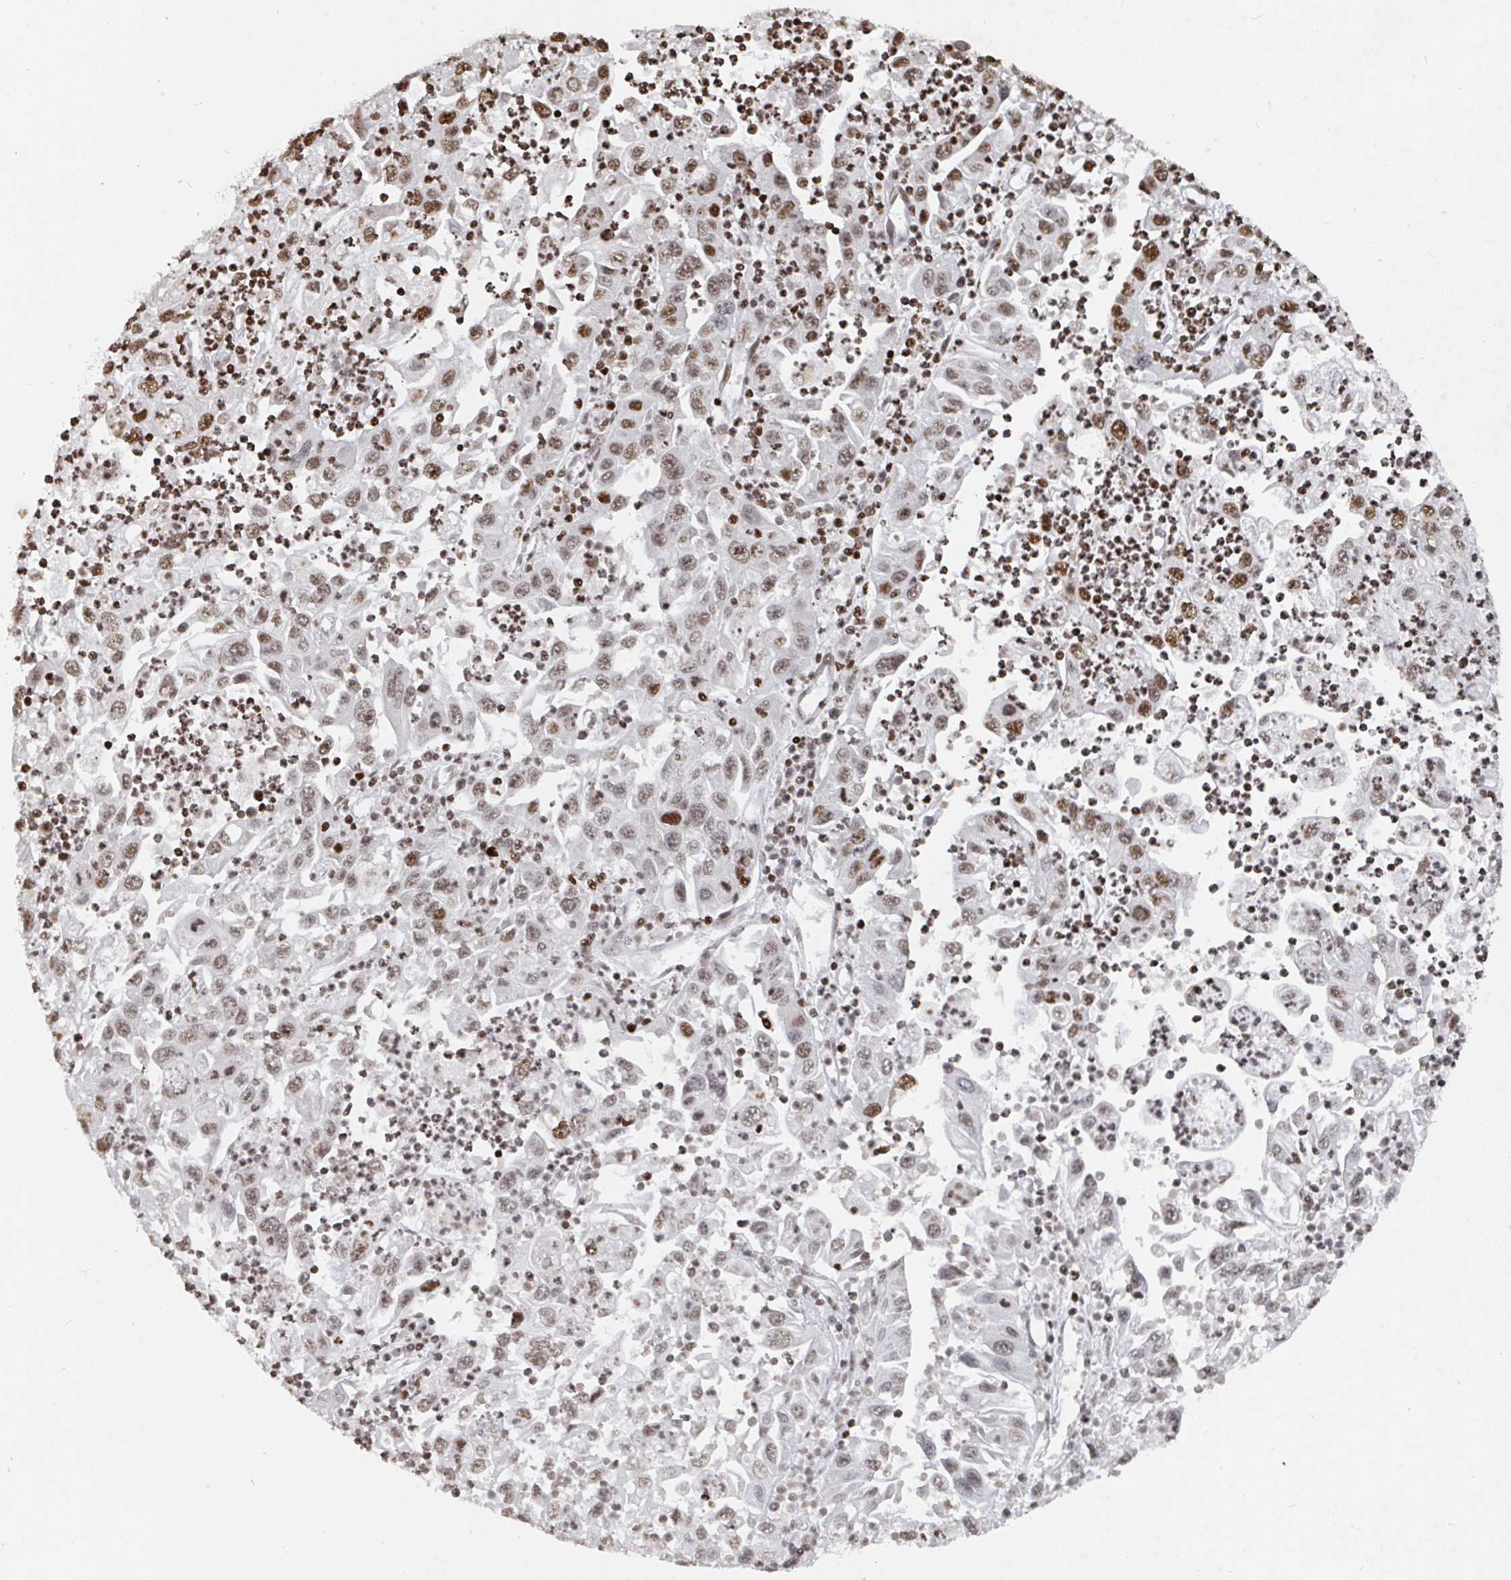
{"staining": {"intensity": "moderate", "quantity": ">75%", "location": "nuclear"}, "tissue": "endometrial cancer", "cell_type": "Tumor cells", "image_type": "cancer", "snomed": [{"axis": "morphology", "description": "Adenocarcinoma, NOS"}, {"axis": "topography", "description": "Uterus"}], "caption": "Tumor cells reveal moderate nuclear positivity in approximately >75% of cells in adenocarcinoma (endometrial). (Brightfield microscopy of DAB IHC at high magnification).", "gene": "ZDHHC12", "patient": {"sex": "female", "age": 62}}